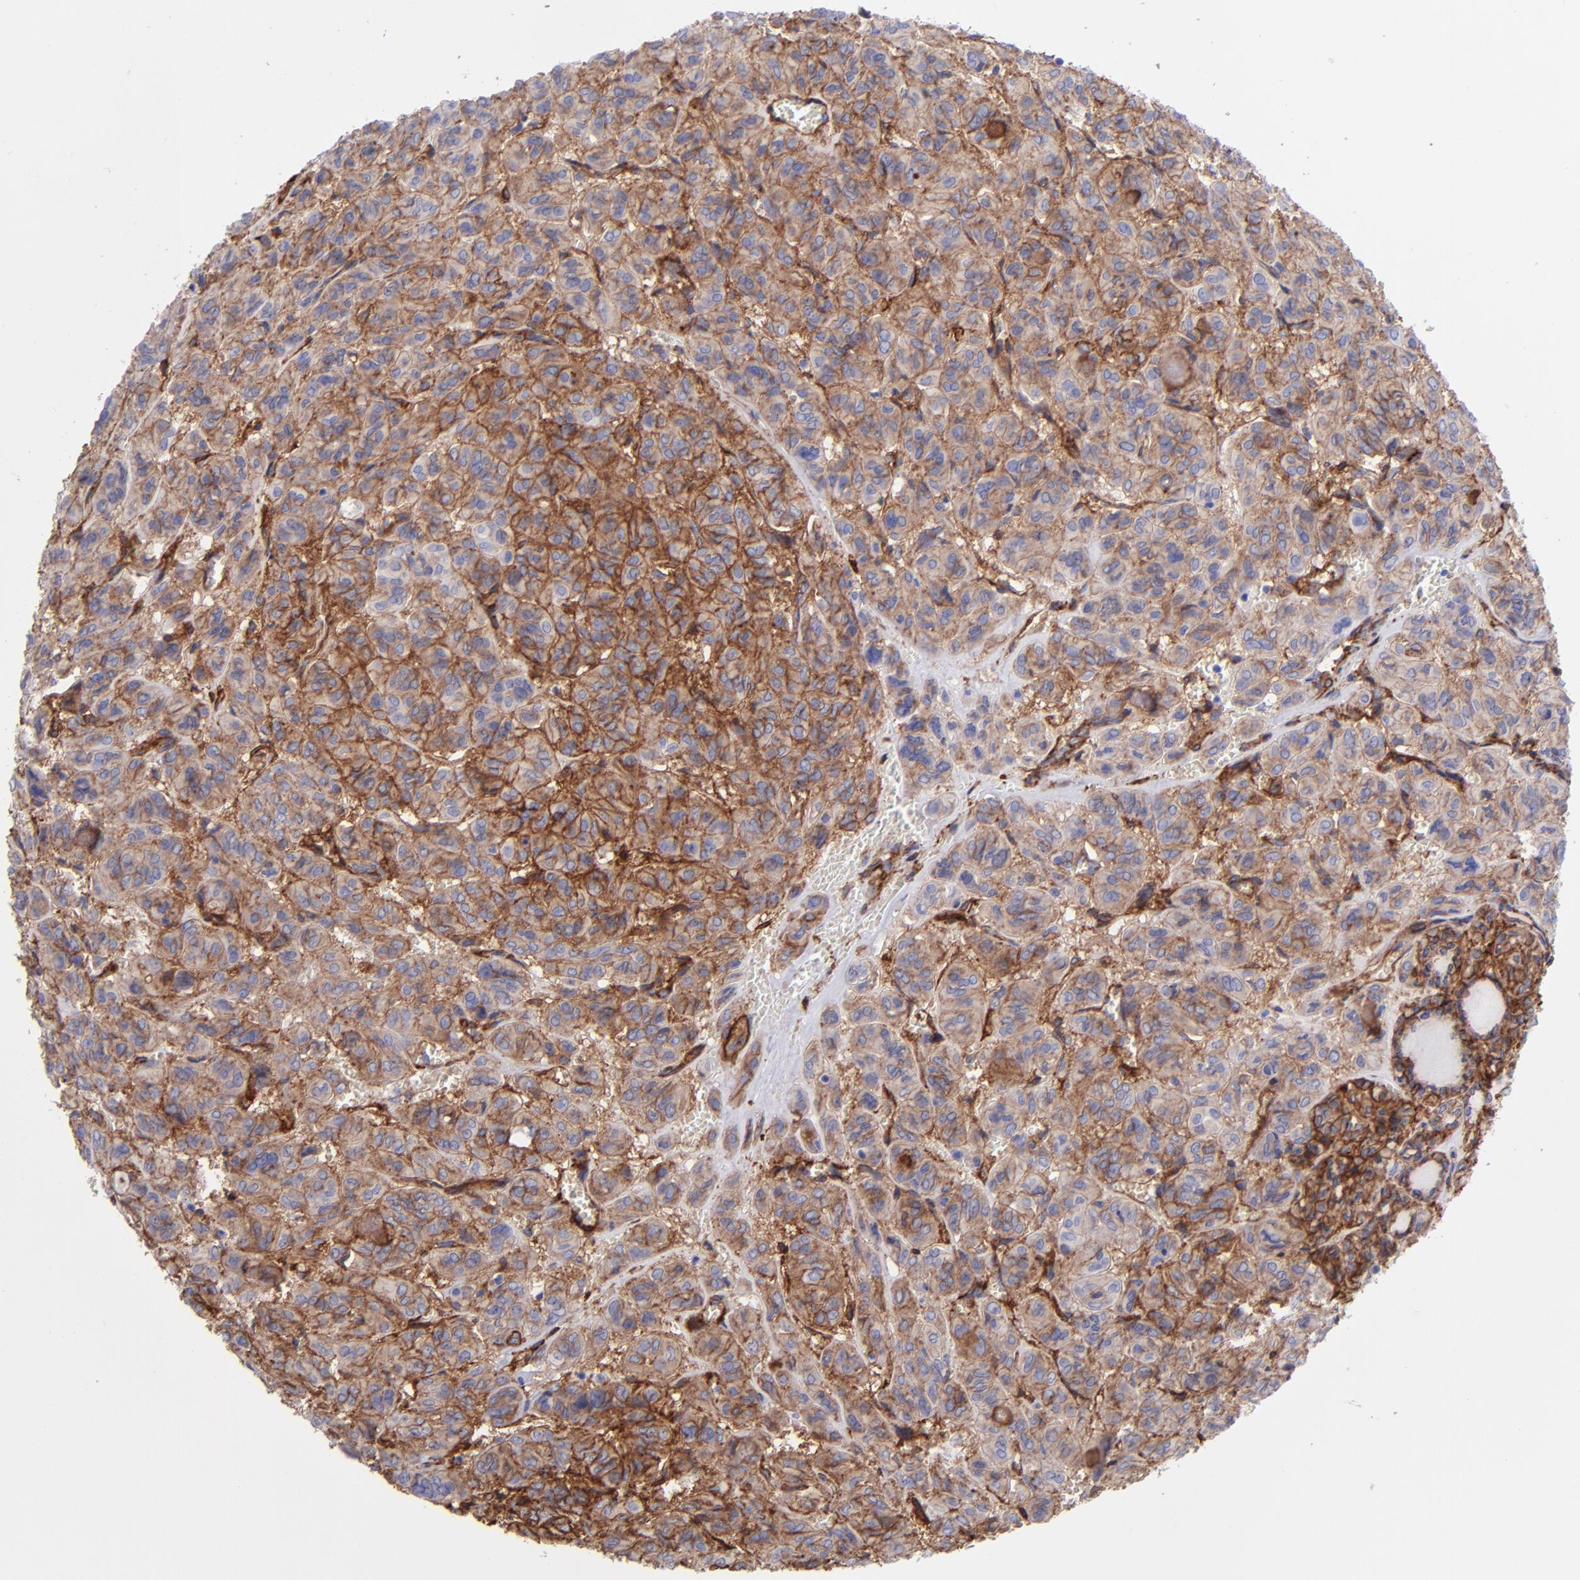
{"staining": {"intensity": "moderate", "quantity": ">75%", "location": "cytoplasmic/membranous"}, "tissue": "thyroid cancer", "cell_type": "Tumor cells", "image_type": "cancer", "snomed": [{"axis": "morphology", "description": "Follicular adenoma carcinoma, NOS"}, {"axis": "topography", "description": "Thyroid gland"}], "caption": "Thyroid cancer stained with DAB (3,3'-diaminobenzidine) IHC reveals medium levels of moderate cytoplasmic/membranous staining in about >75% of tumor cells. (Stains: DAB (3,3'-diaminobenzidine) in brown, nuclei in blue, Microscopy: brightfield microscopy at high magnification).", "gene": "ITGAV", "patient": {"sex": "female", "age": 71}}